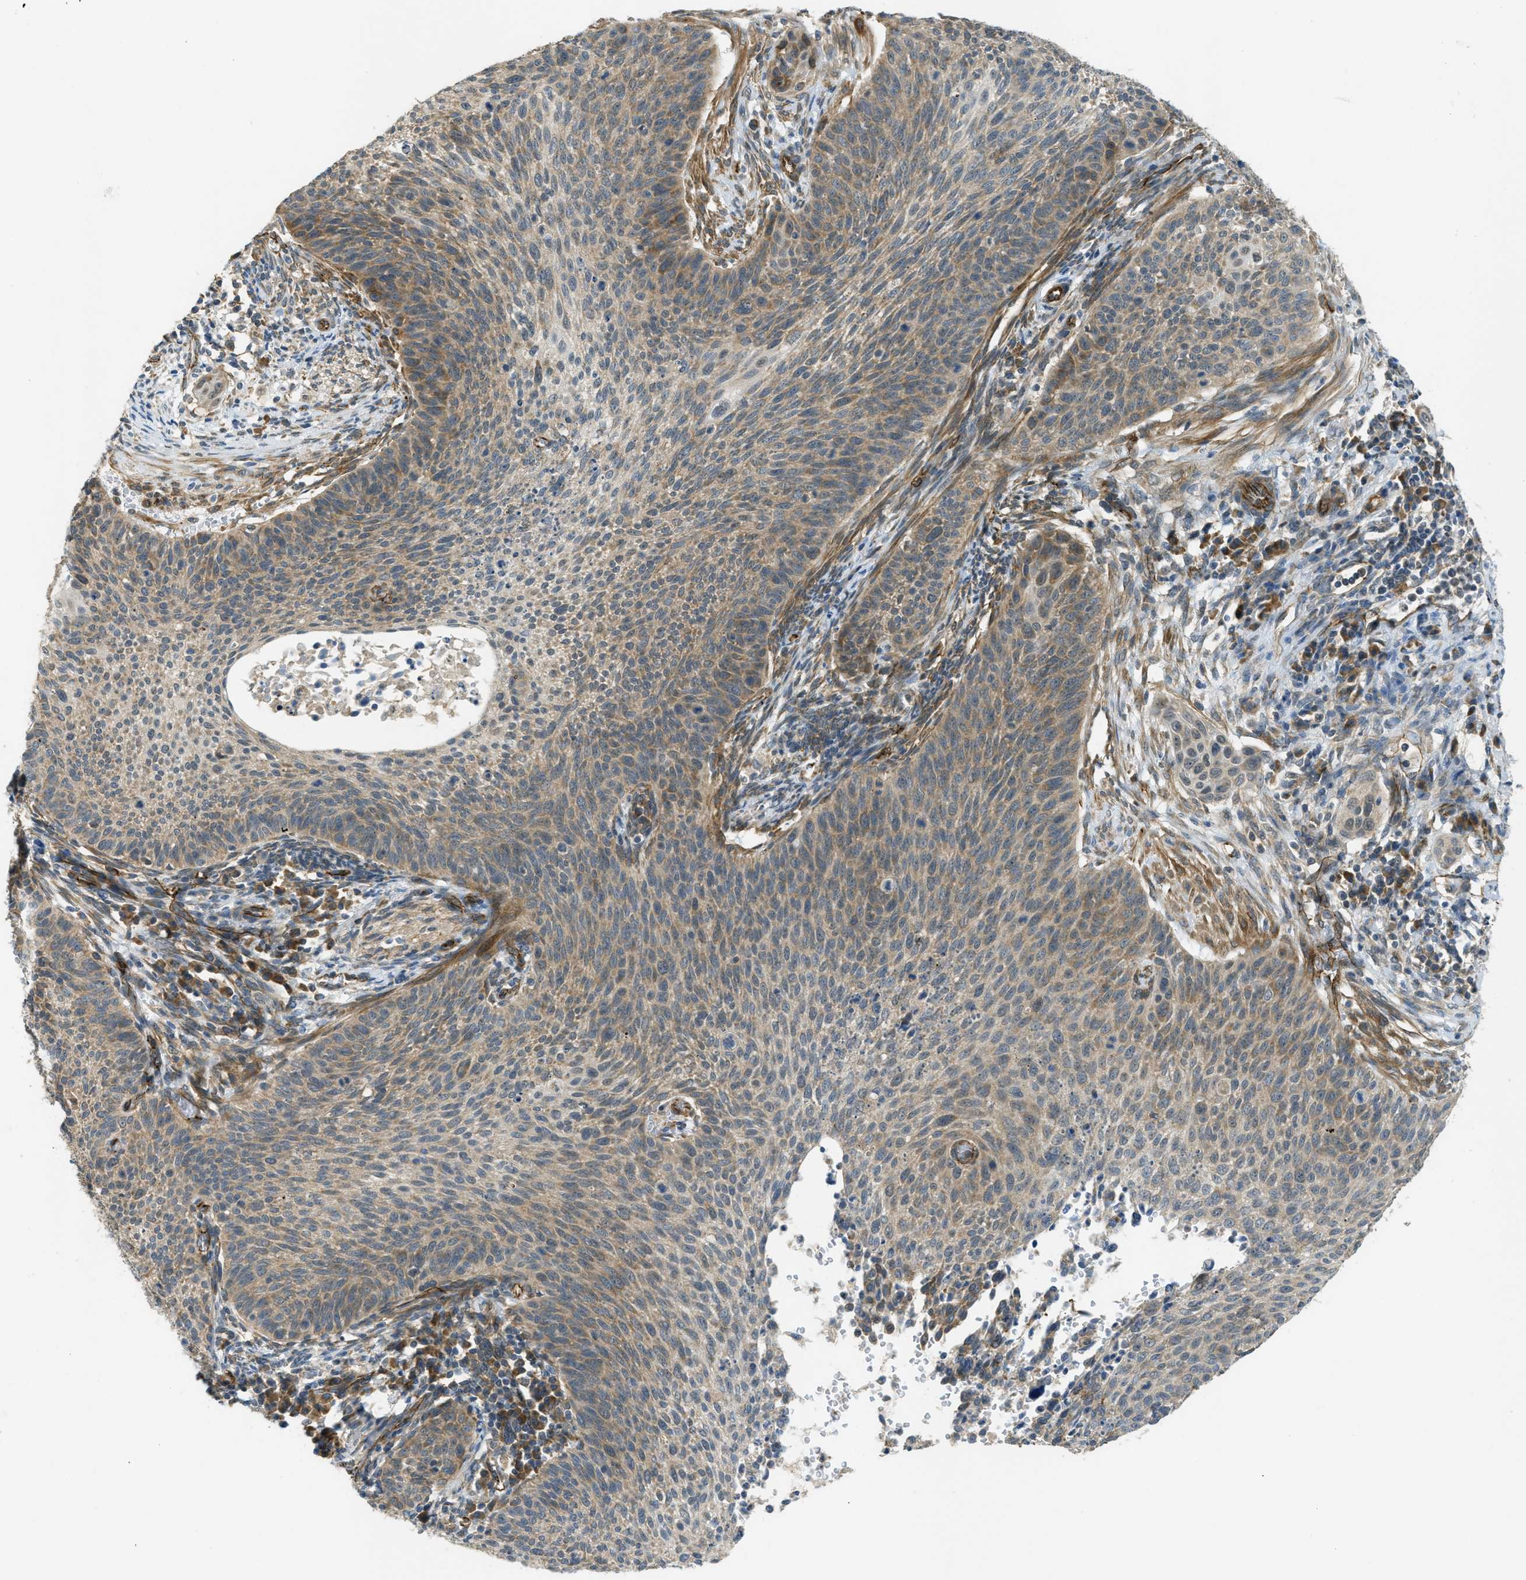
{"staining": {"intensity": "weak", "quantity": ">75%", "location": "cytoplasmic/membranous"}, "tissue": "cervical cancer", "cell_type": "Tumor cells", "image_type": "cancer", "snomed": [{"axis": "morphology", "description": "Squamous cell carcinoma, NOS"}, {"axis": "topography", "description": "Cervix"}], "caption": "Weak cytoplasmic/membranous protein positivity is present in approximately >75% of tumor cells in squamous cell carcinoma (cervical).", "gene": "JCAD", "patient": {"sex": "female", "age": 70}}